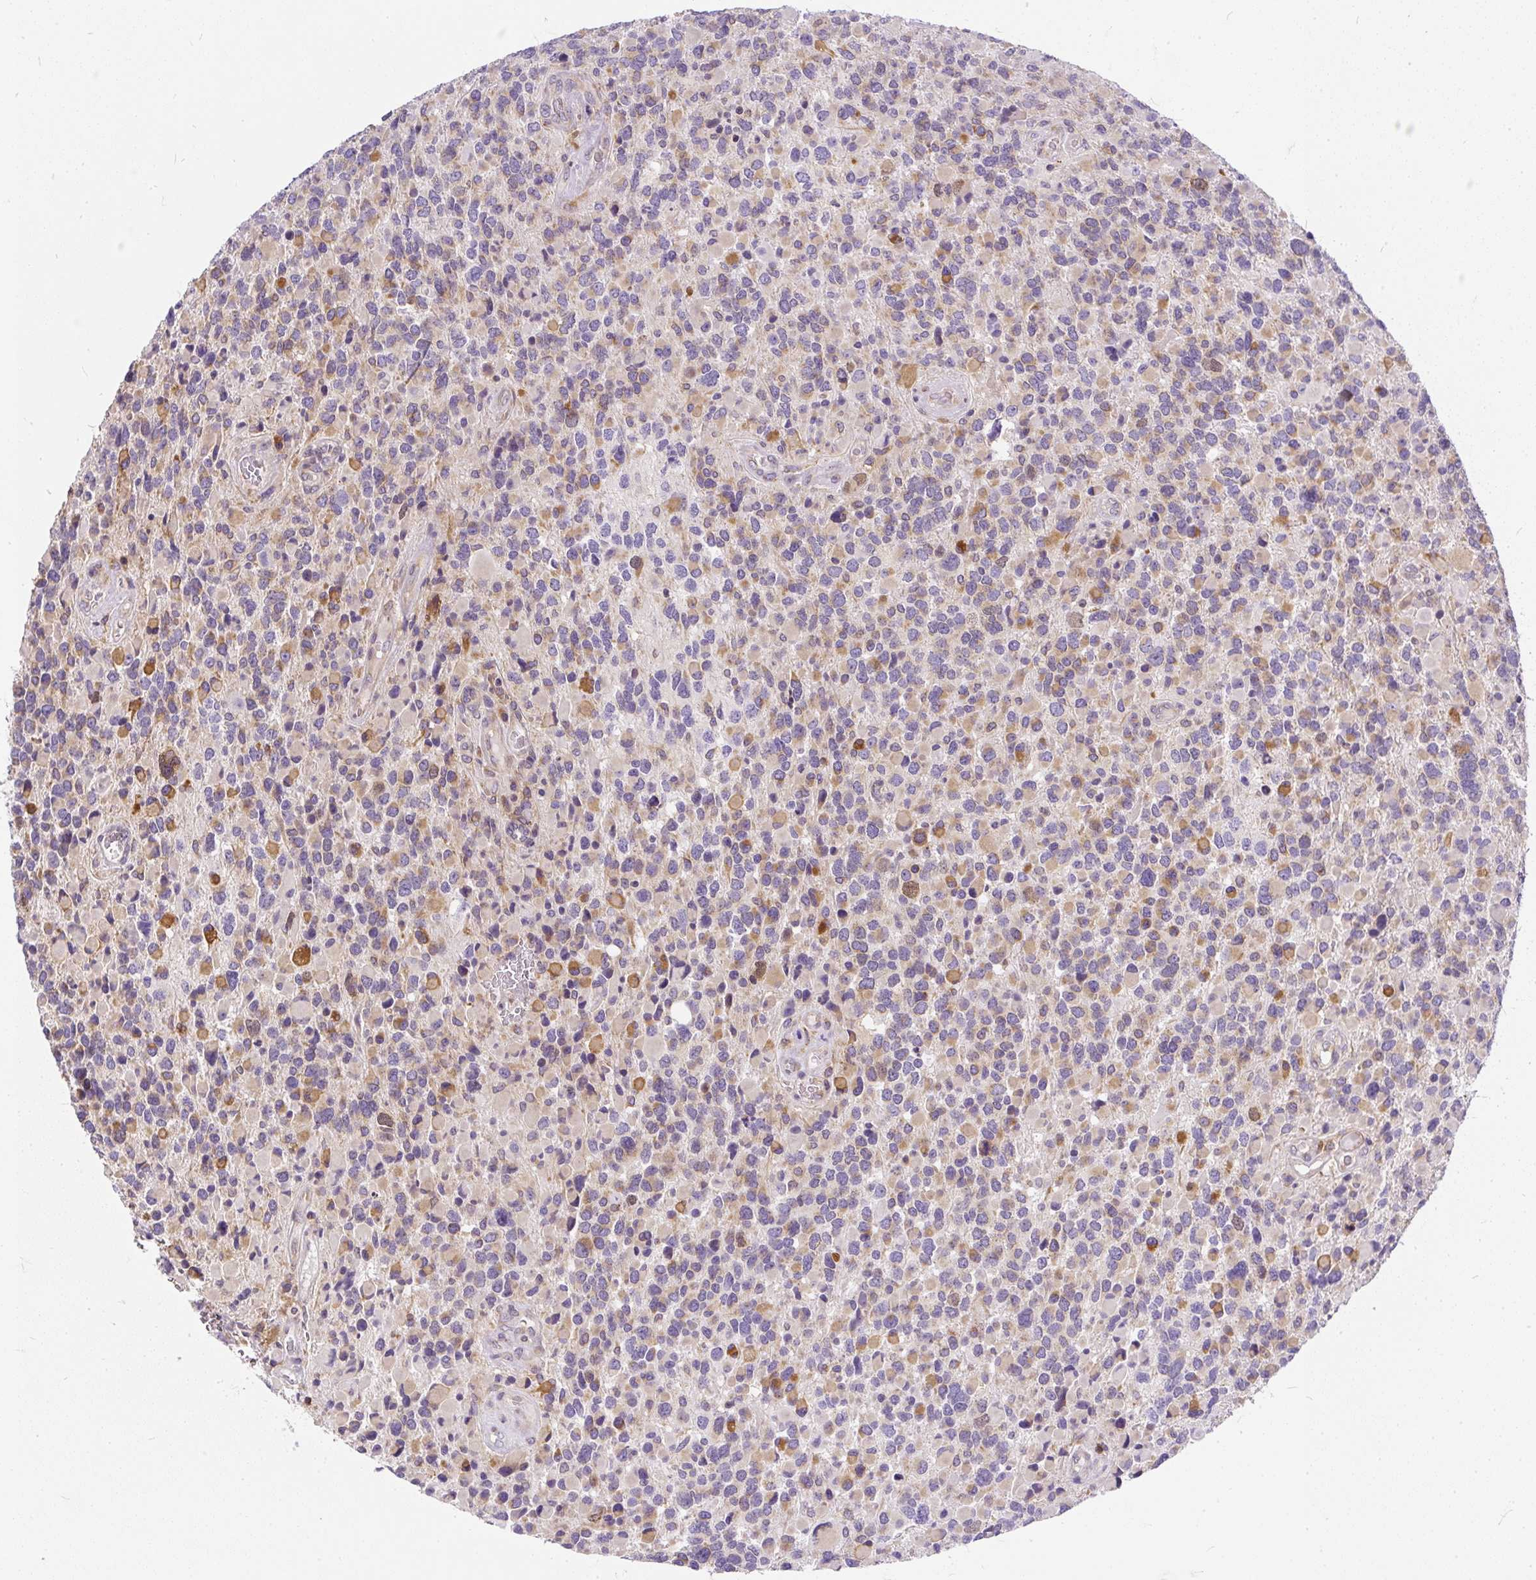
{"staining": {"intensity": "moderate", "quantity": "<25%", "location": "cytoplasmic/membranous"}, "tissue": "glioma", "cell_type": "Tumor cells", "image_type": "cancer", "snomed": [{"axis": "morphology", "description": "Glioma, malignant, High grade"}, {"axis": "topography", "description": "Brain"}], "caption": "A high-resolution micrograph shows immunohistochemistry staining of malignant glioma (high-grade), which demonstrates moderate cytoplasmic/membranous positivity in approximately <25% of tumor cells.", "gene": "CYP20A1", "patient": {"sex": "female", "age": 40}}